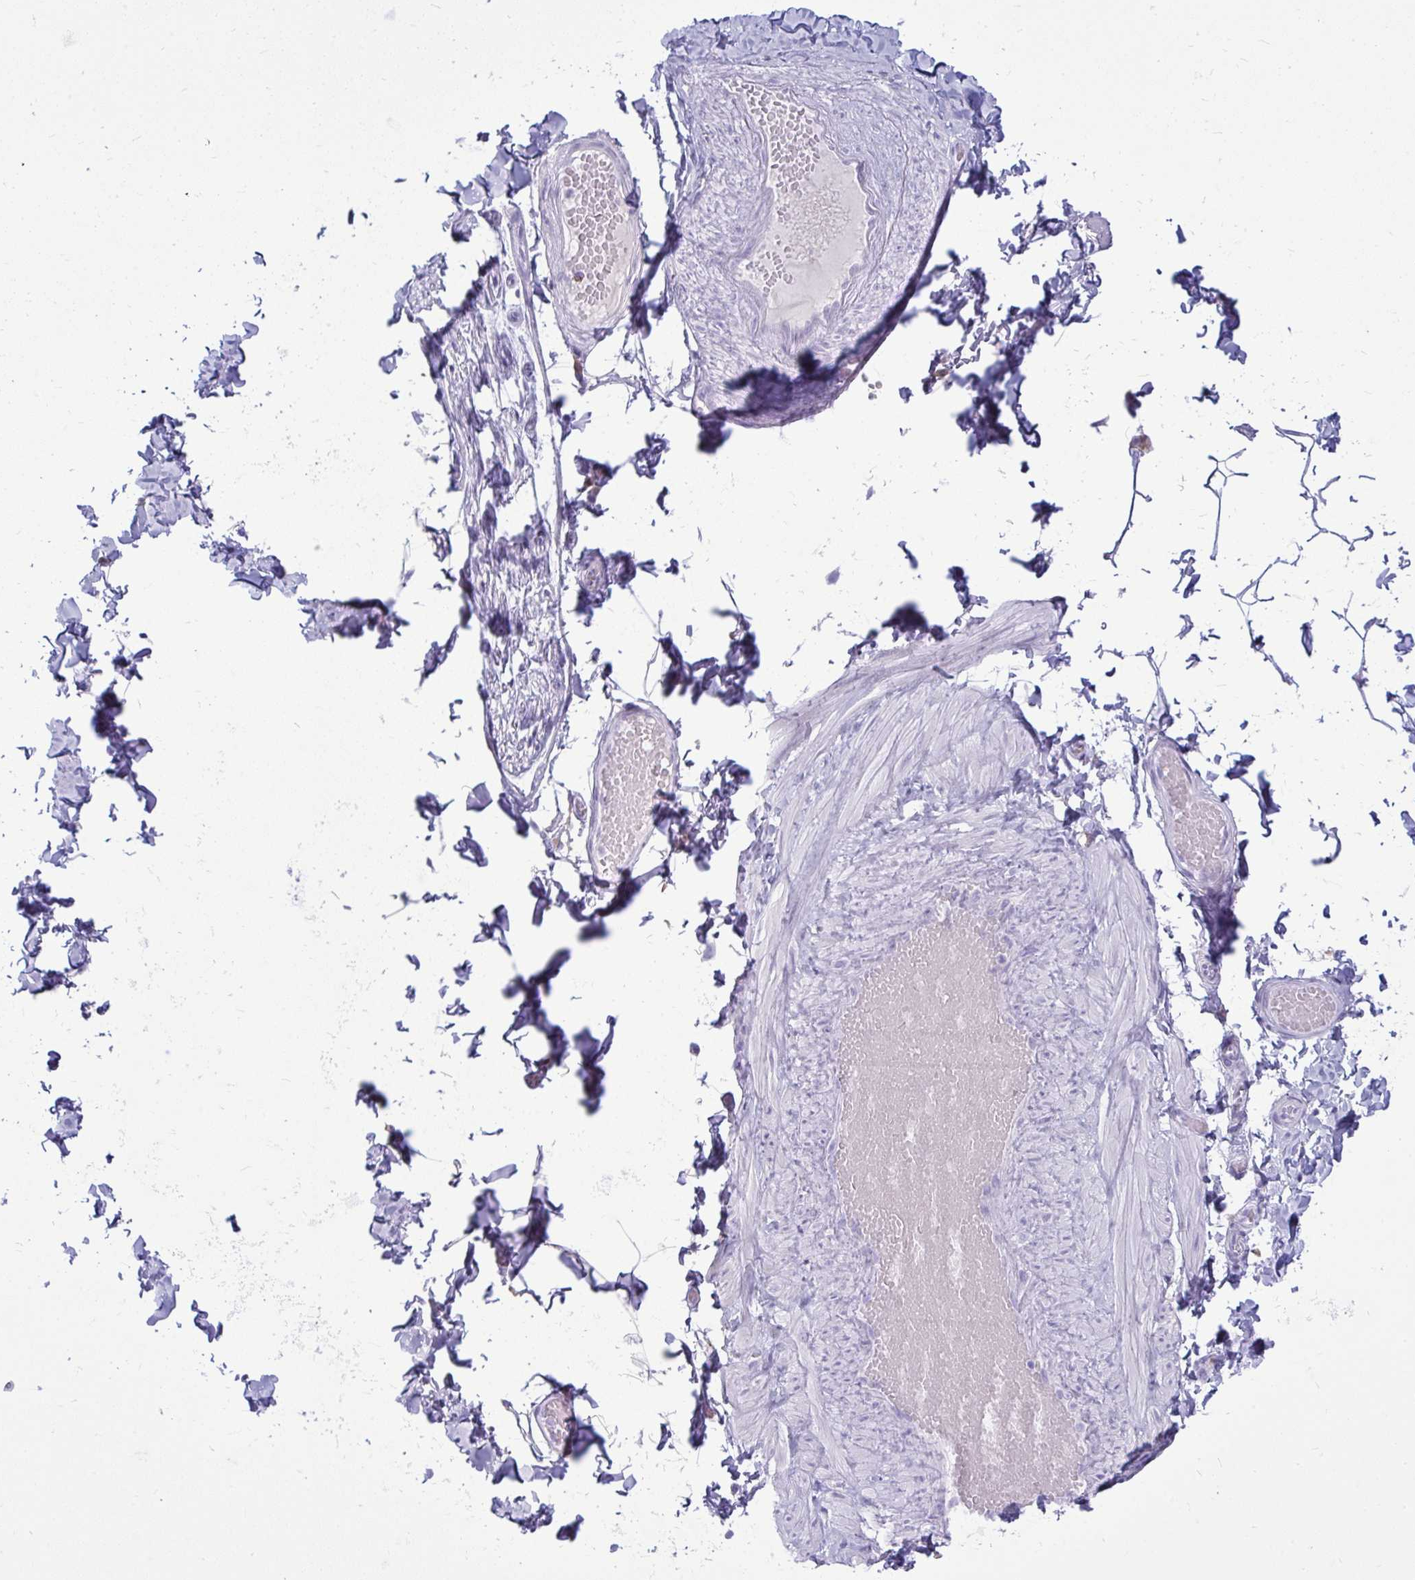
{"staining": {"intensity": "negative", "quantity": "none", "location": "none"}, "tissue": "adipose tissue", "cell_type": "Adipocytes", "image_type": "normal", "snomed": [{"axis": "morphology", "description": "Normal tissue, NOS"}, {"axis": "topography", "description": "Soft tissue"}, {"axis": "topography", "description": "Adipose tissue"}, {"axis": "topography", "description": "Vascular tissue"}, {"axis": "topography", "description": "Peripheral nerve tissue"}], "caption": "Adipocytes are negative for protein expression in benign human adipose tissue. (IHC, brightfield microscopy, high magnification).", "gene": "ANKRD60", "patient": {"sex": "male", "age": 29}}